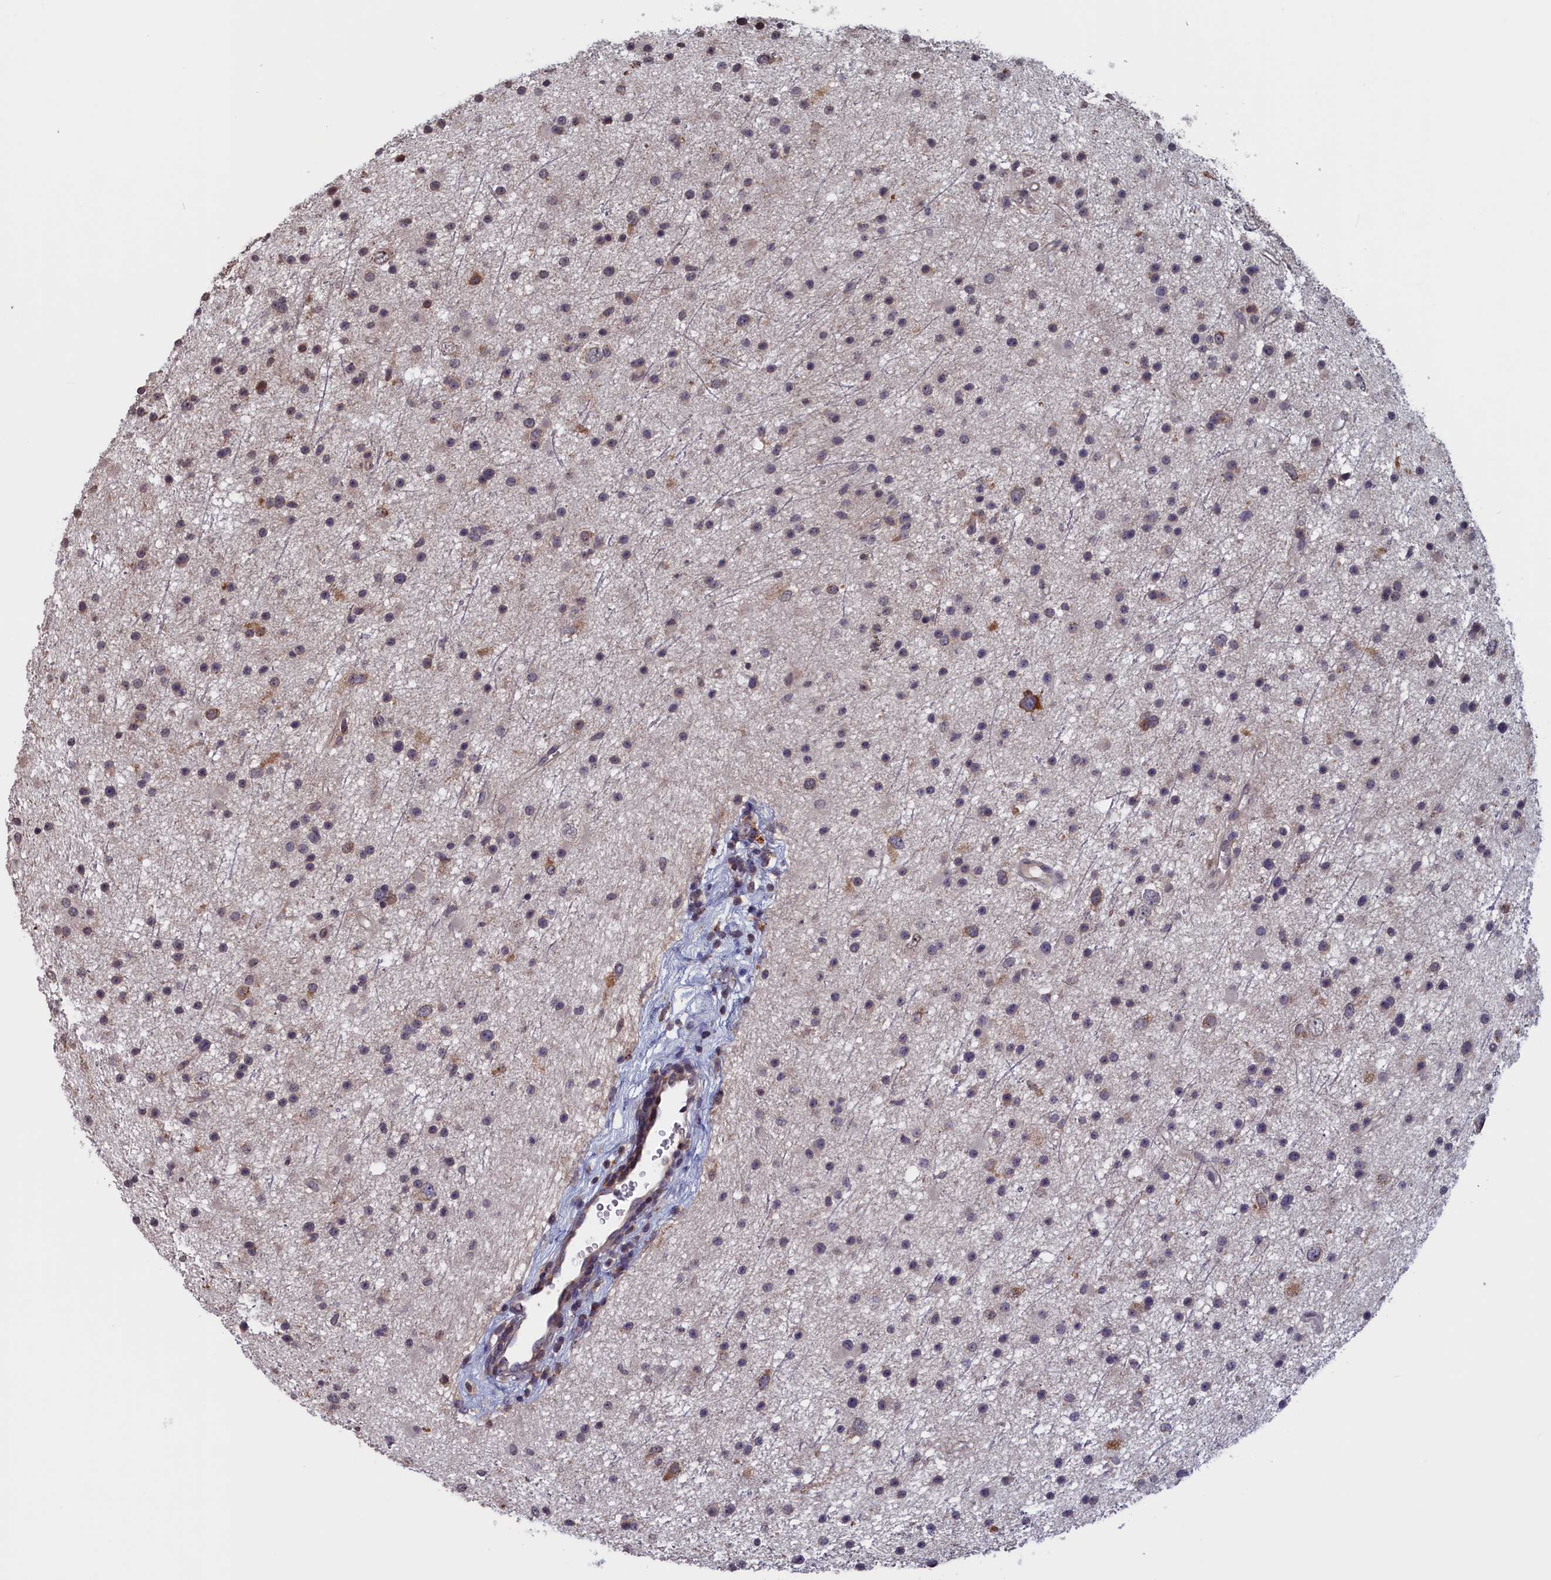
{"staining": {"intensity": "weak", "quantity": "<25%", "location": "cytoplasmic/membranous"}, "tissue": "glioma", "cell_type": "Tumor cells", "image_type": "cancer", "snomed": [{"axis": "morphology", "description": "Glioma, malignant, Low grade"}, {"axis": "topography", "description": "Cerebral cortex"}], "caption": "An image of human glioma is negative for staining in tumor cells. (DAB (3,3'-diaminobenzidine) IHC visualized using brightfield microscopy, high magnification).", "gene": "CACTIN", "patient": {"sex": "female", "age": 39}}